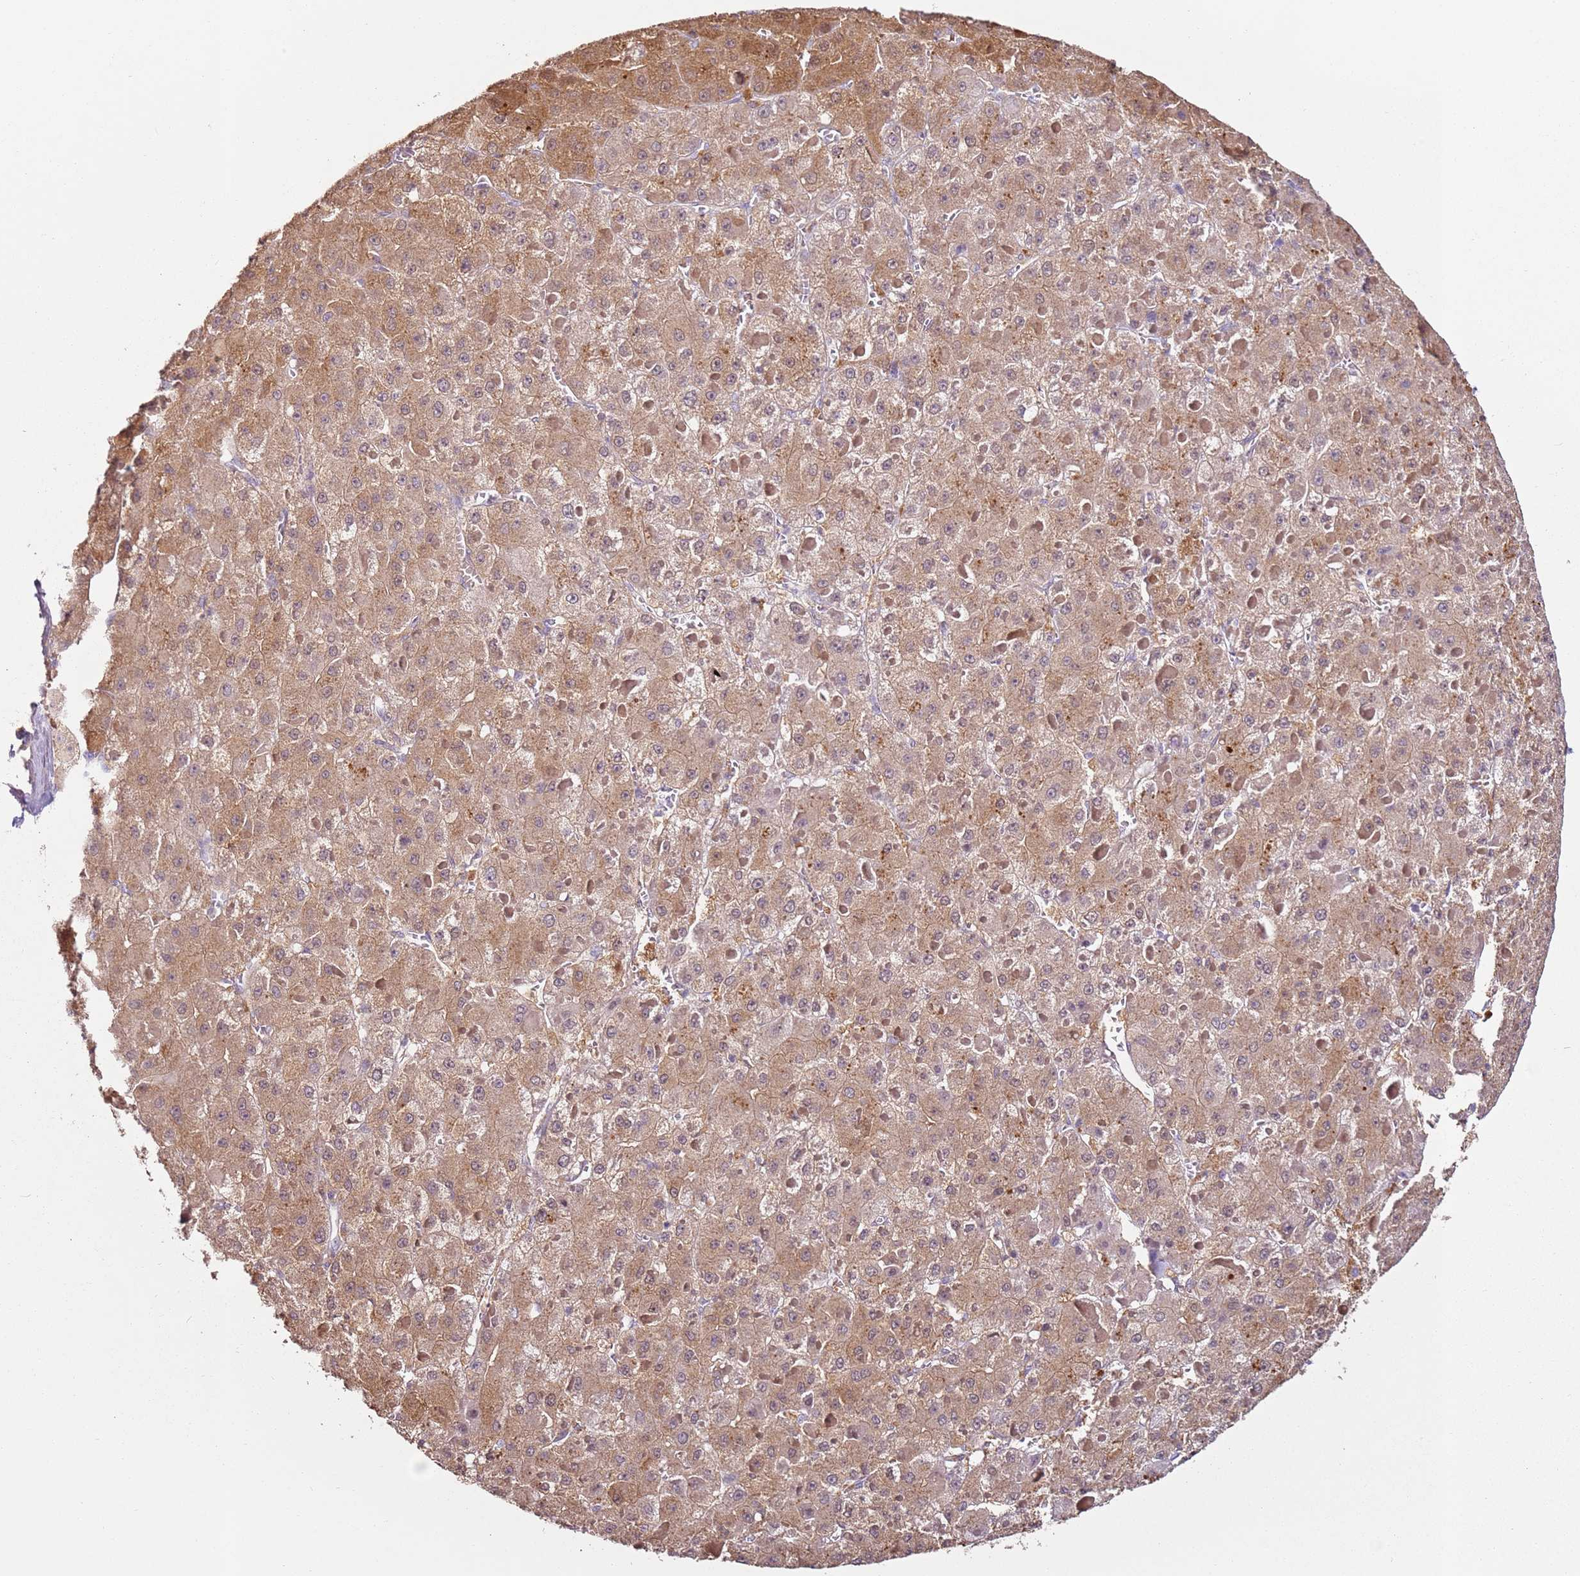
{"staining": {"intensity": "moderate", "quantity": ">75%", "location": "cytoplasmic/membranous"}, "tissue": "liver cancer", "cell_type": "Tumor cells", "image_type": "cancer", "snomed": [{"axis": "morphology", "description": "Carcinoma, Hepatocellular, NOS"}, {"axis": "topography", "description": "Liver"}], "caption": "IHC photomicrograph of neoplastic tissue: human liver hepatocellular carcinoma stained using IHC demonstrates medium levels of moderate protein expression localized specifically in the cytoplasmic/membranous of tumor cells, appearing as a cytoplasmic/membranous brown color.", "gene": "MDH1", "patient": {"sex": "female", "age": 73}}